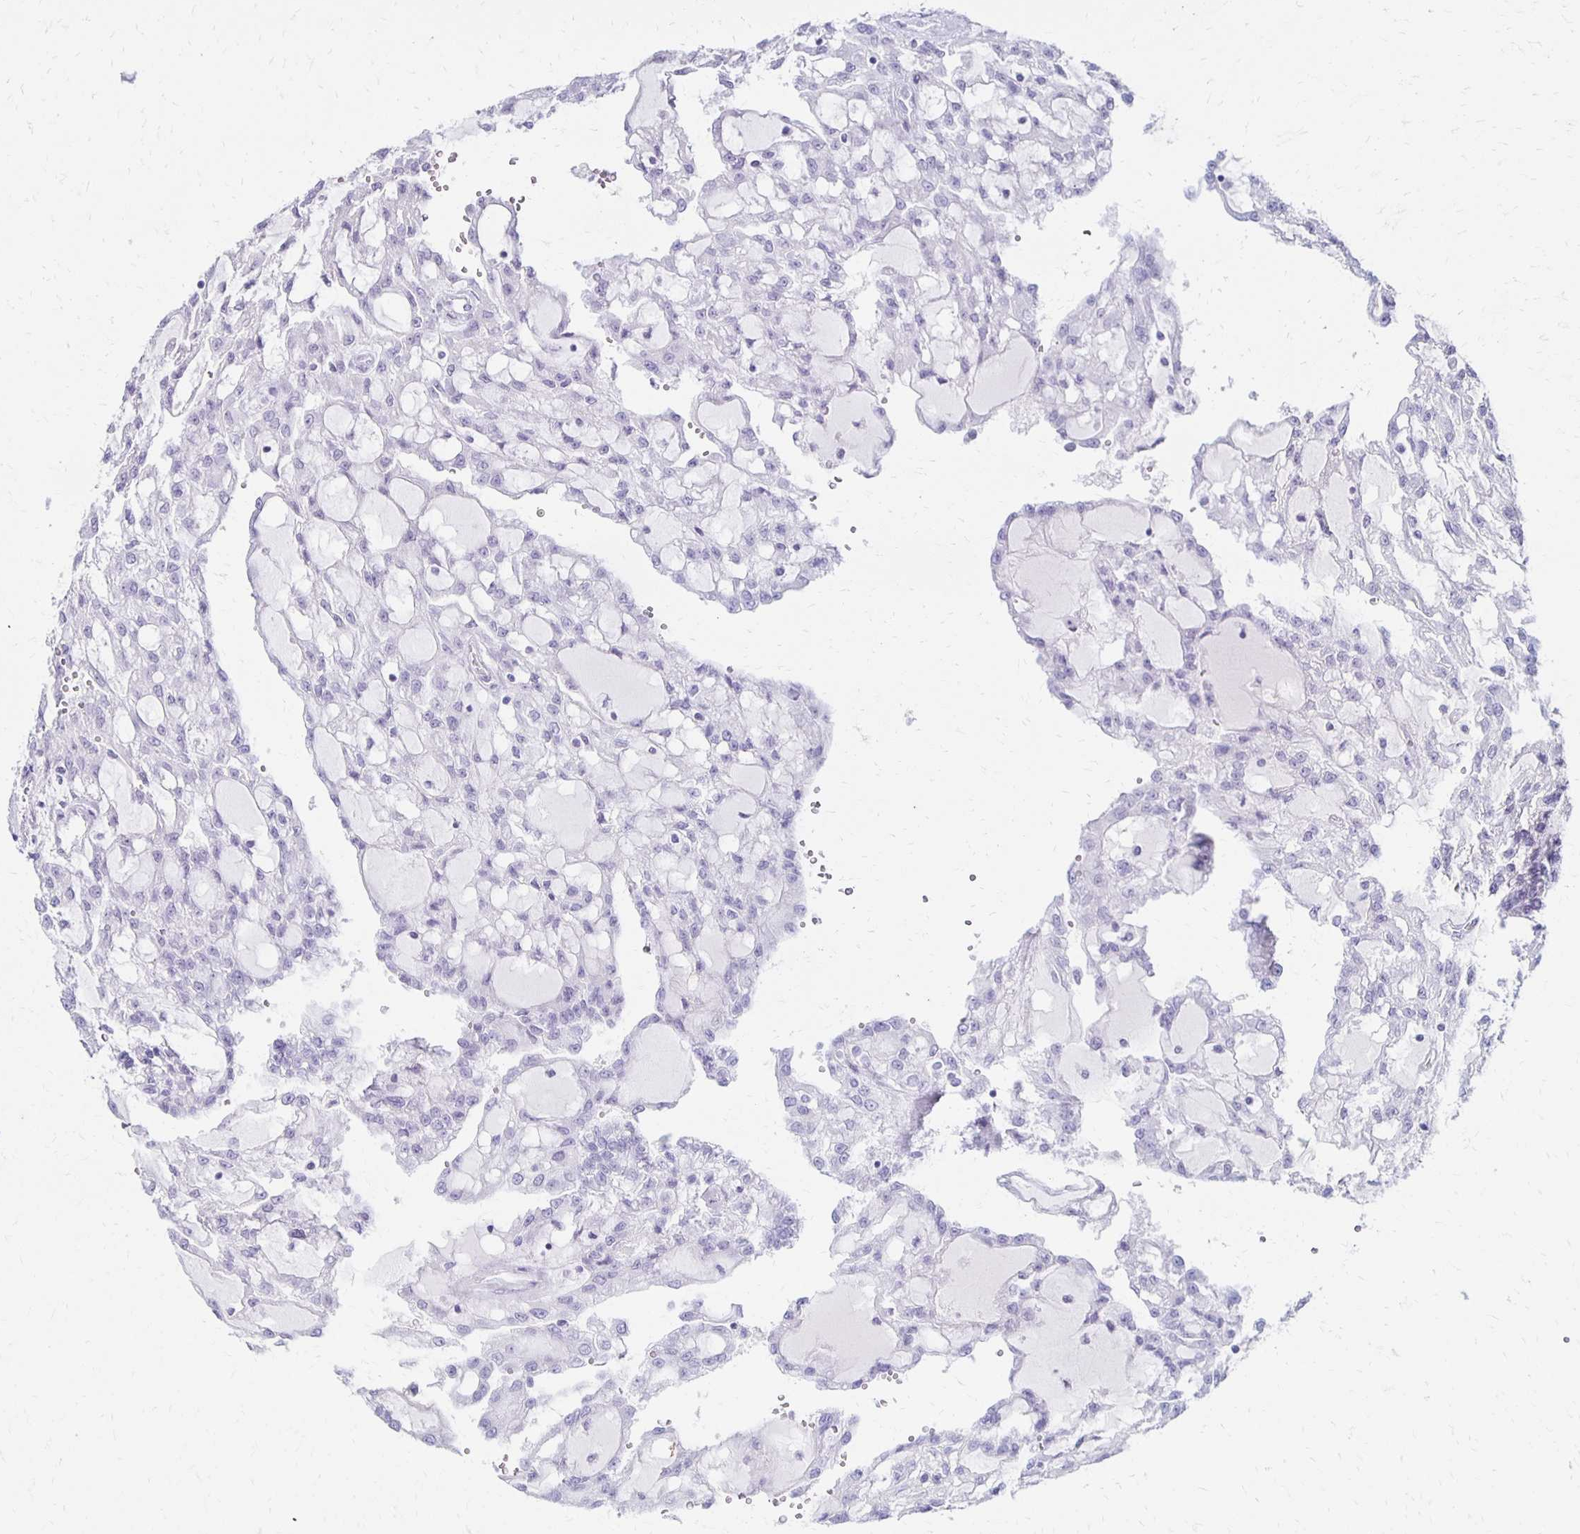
{"staining": {"intensity": "negative", "quantity": "none", "location": "none"}, "tissue": "renal cancer", "cell_type": "Tumor cells", "image_type": "cancer", "snomed": [{"axis": "morphology", "description": "Adenocarcinoma, NOS"}, {"axis": "topography", "description": "Kidney"}], "caption": "Immunohistochemical staining of renal adenocarcinoma exhibits no significant expression in tumor cells.", "gene": "RYR1", "patient": {"sex": "male", "age": 63}}